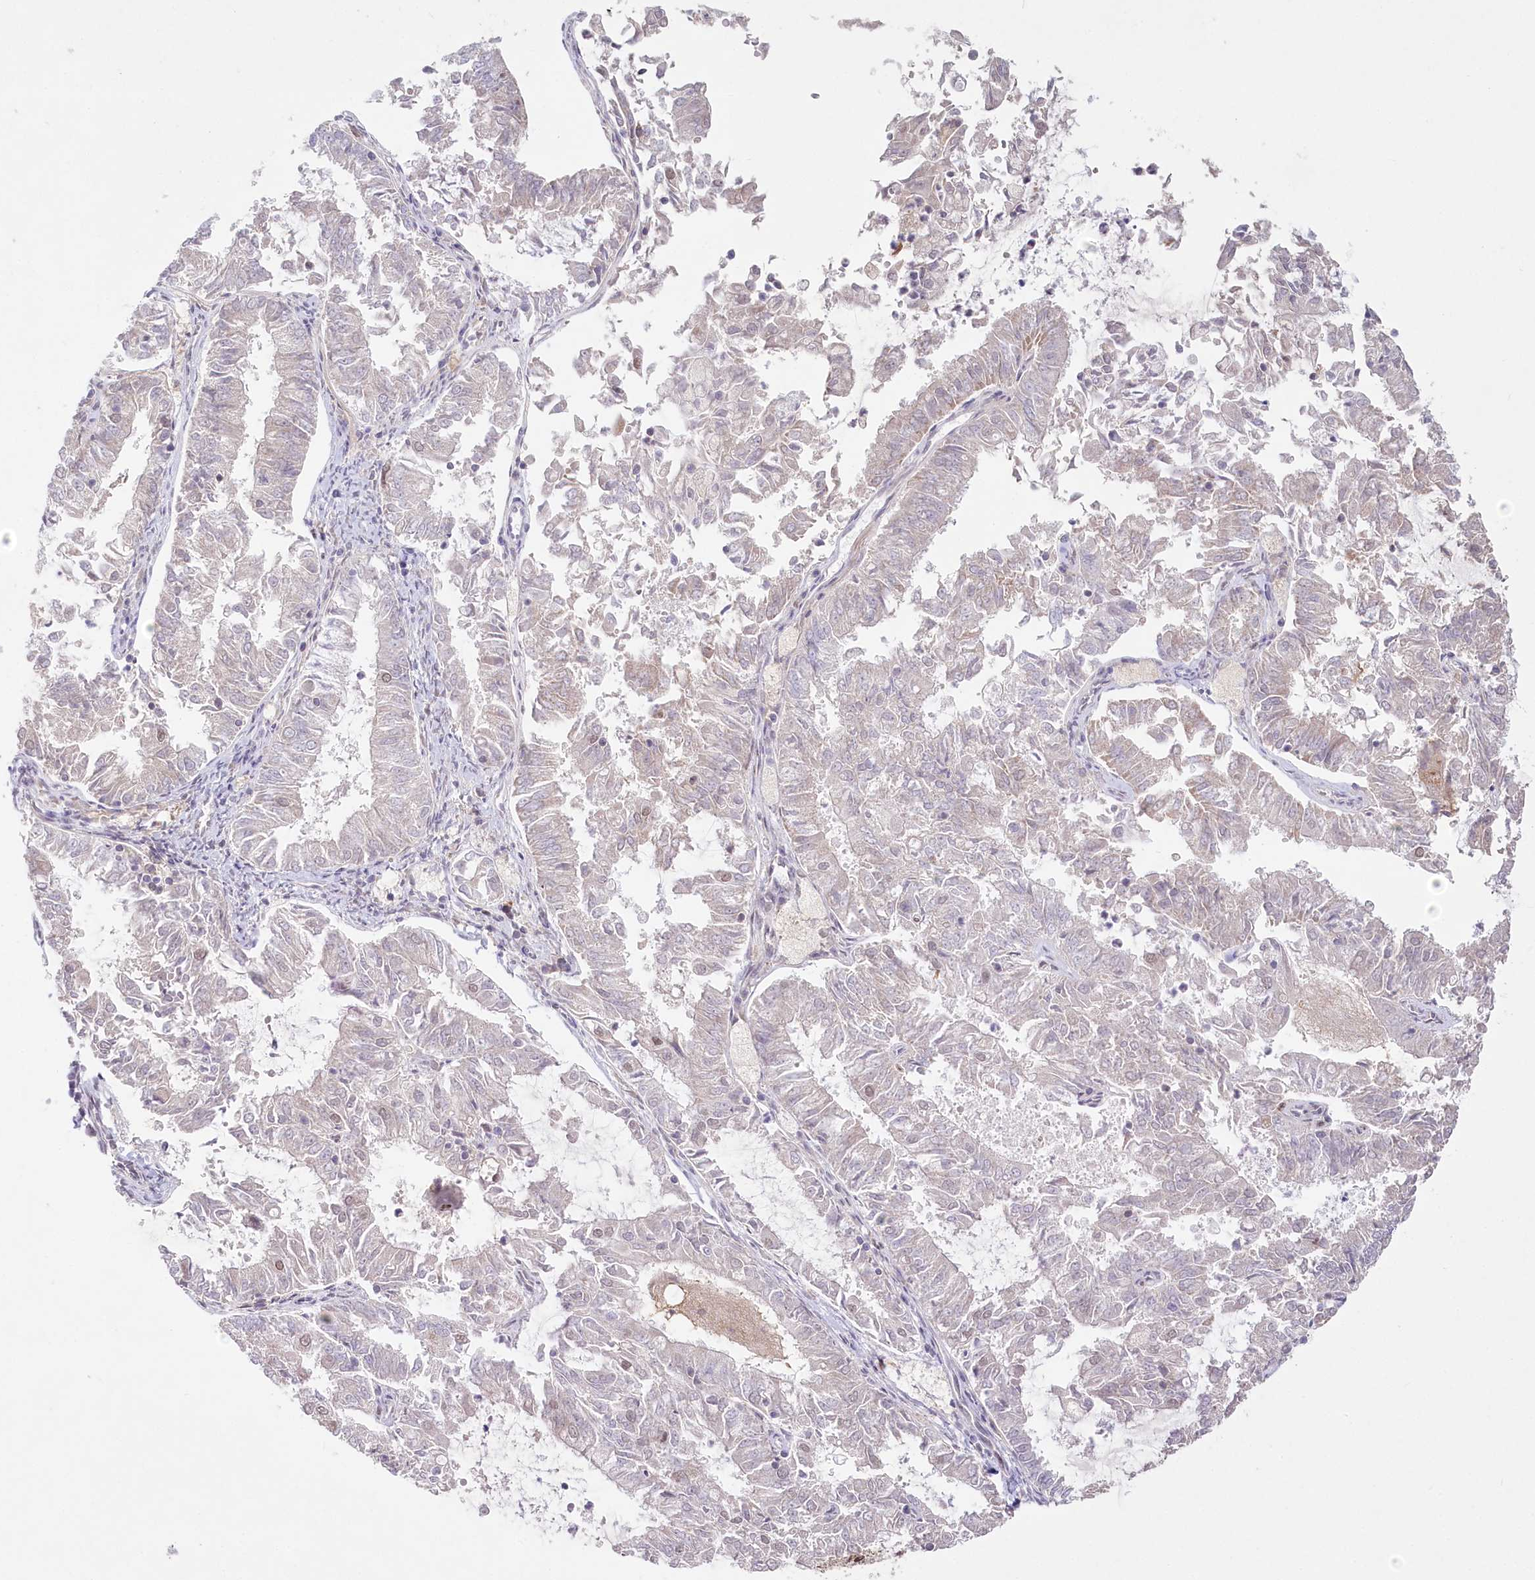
{"staining": {"intensity": "negative", "quantity": "none", "location": "none"}, "tissue": "endometrial cancer", "cell_type": "Tumor cells", "image_type": "cancer", "snomed": [{"axis": "morphology", "description": "Adenocarcinoma, NOS"}, {"axis": "topography", "description": "Endometrium"}], "caption": "Immunohistochemistry histopathology image of human endometrial adenocarcinoma stained for a protein (brown), which exhibits no positivity in tumor cells. (DAB (3,3'-diaminobenzidine) IHC, high magnification).", "gene": "PYURF", "patient": {"sex": "female", "age": 57}}